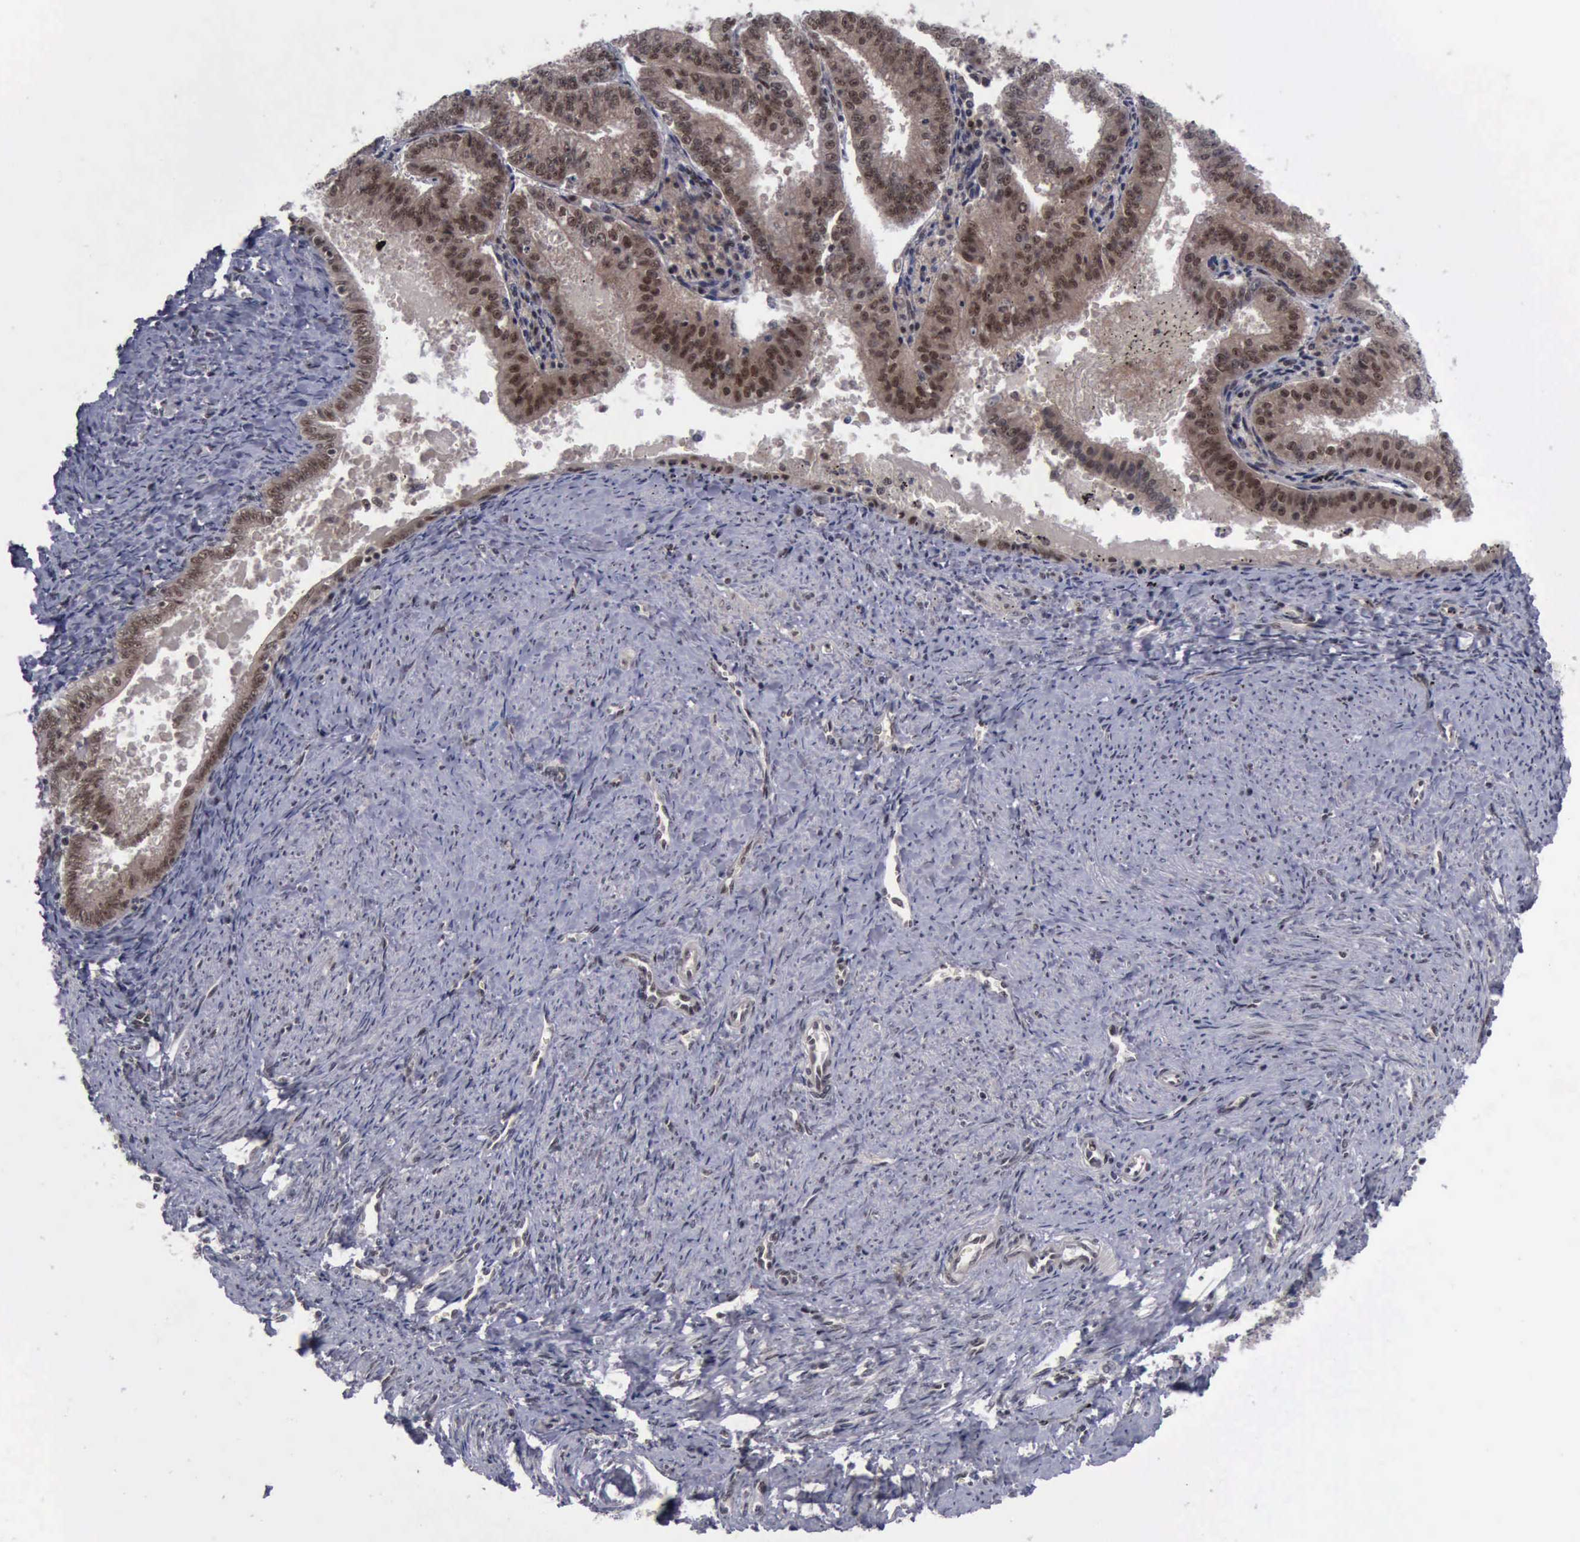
{"staining": {"intensity": "moderate", "quantity": ">75%", "location": "cytoplasmic/membranous,nuclear"}, "tissue": "endometrial cancer", "cell_type": "Tumor cells", "image_type": "cancer", "snomed": [{"axis": "morphology", "description": "Adenocarcinoma, NOS"}, {"axis": "topography", "description": "Endometrium"}], "caption": "DAB immunohistochemical staining of human endometrial adenocarcinoma reveals moderate cytoplasmic/membranous and nuclear protein positivity in approximately >75% of tumor cells.", "gene": "ATM", "patient": {"sex": "female", "age": 66}}